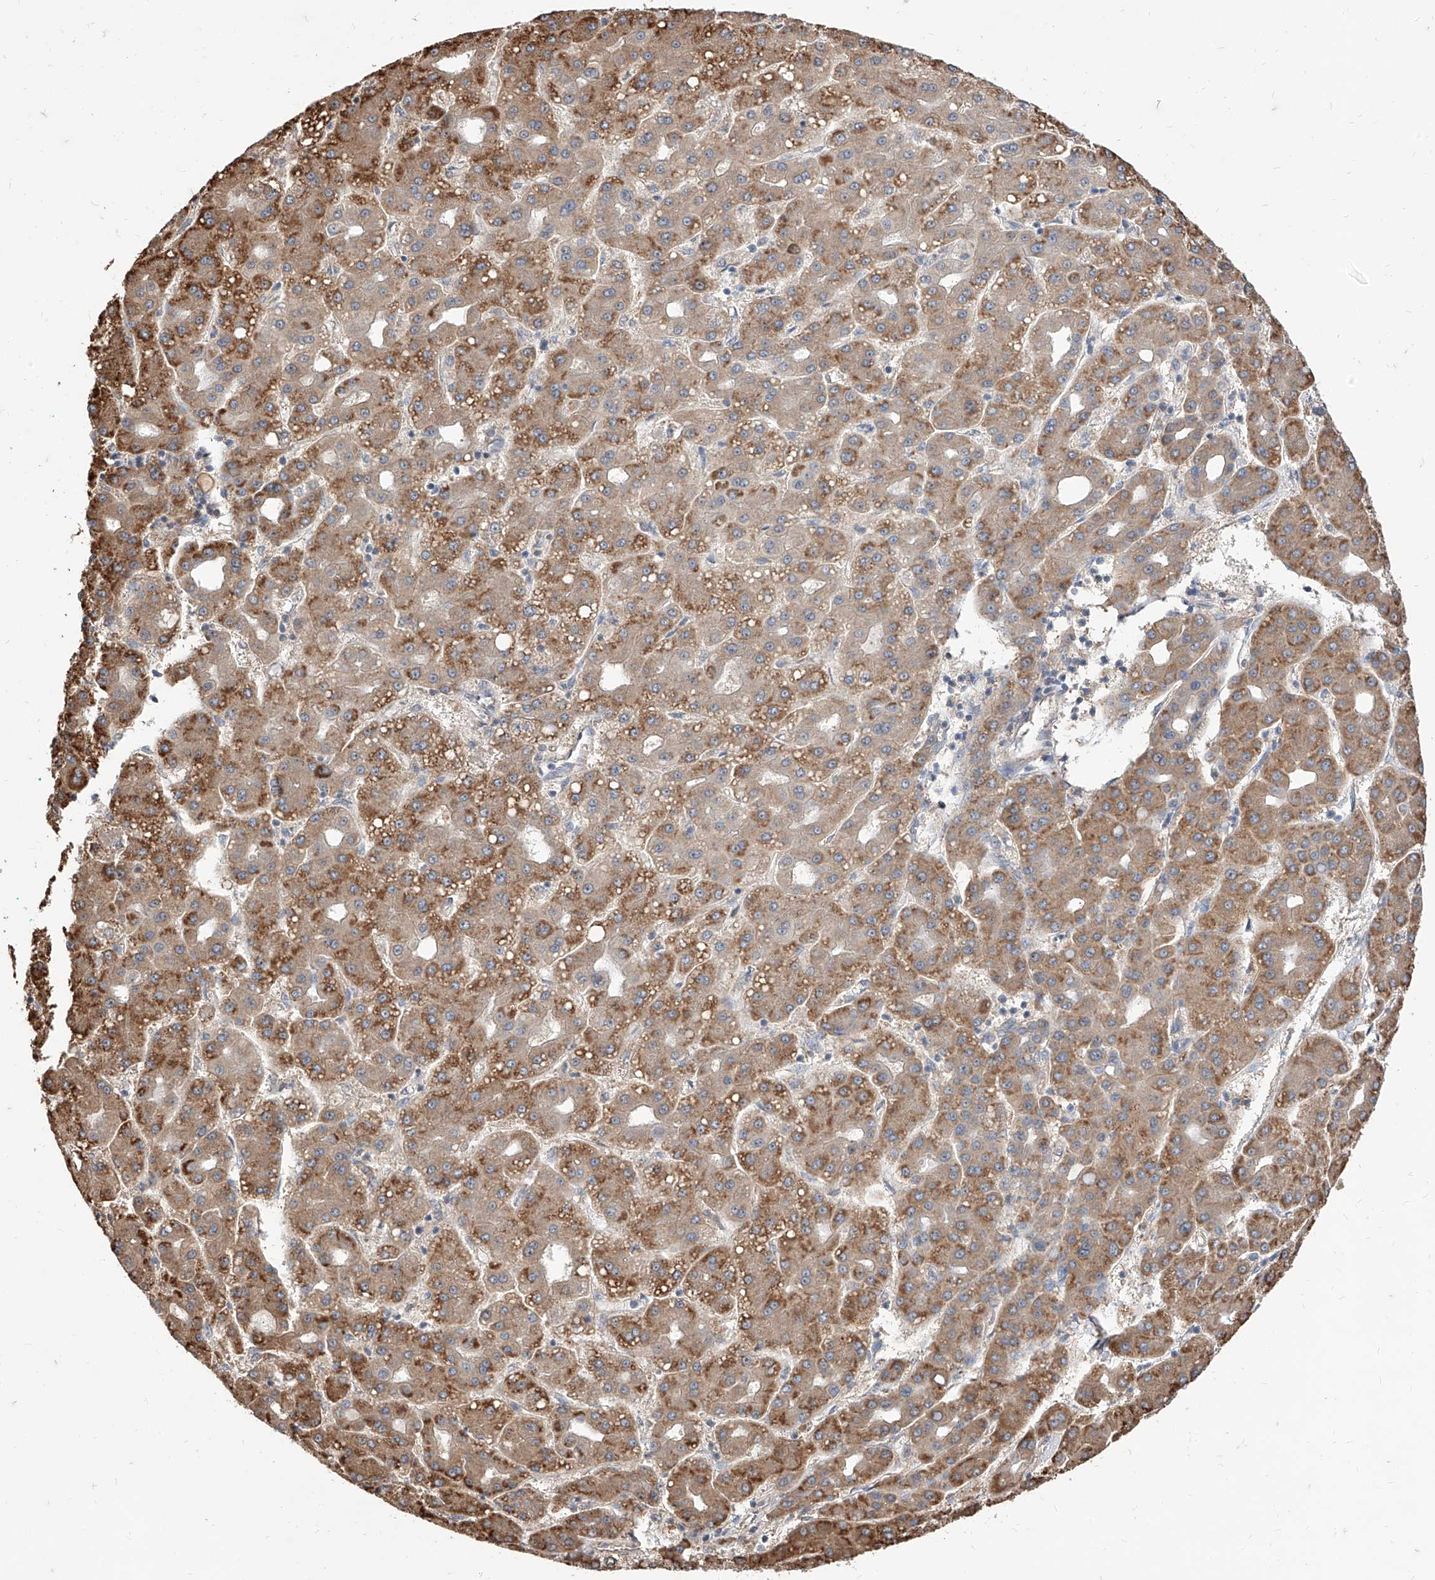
{"staining": {"intensity": "moderate", "quantity": ">75%", "location": "cytoplasmic/membranous"}, "tissue": "liver cancer", "cell_type": "Tumor cells", "image_type": "cancer", "snomed": [{"axis": "morphology", "description": "Carcinoma, Hepatocellular, NOS"}, {"axis": "topography", "description": "Liver"}], "caption": "Human liver cancer (hepatocellular carcinoma) stained for a protein (brown) demonstrates moderate cytoplasmic/membranous positive staining in about >75% of tumor cells.", "gene": "C8orf82", "patient": {"sex": "male", "age": 65}}